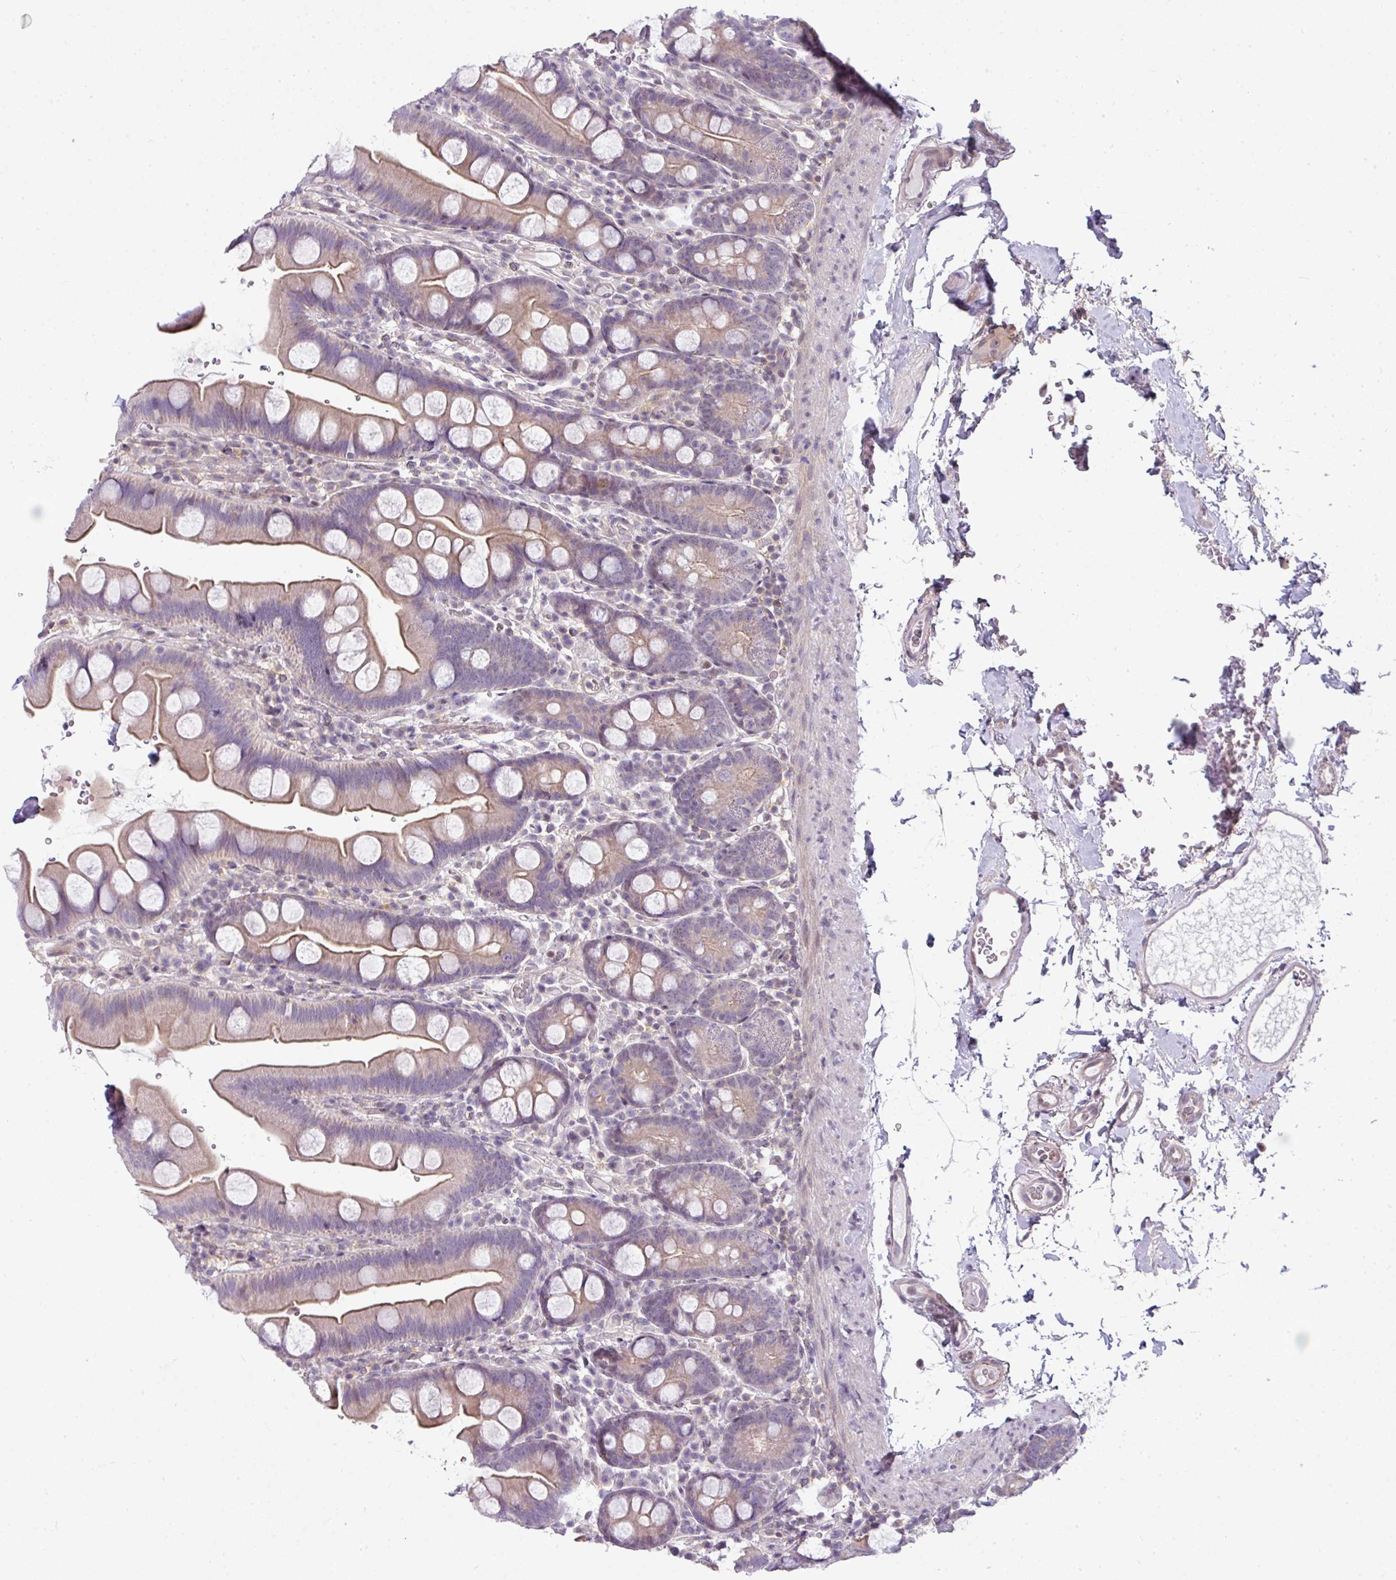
{"staining": {"intensity": "weak", "quantity": "25%-75%", "location": "cytoplasmic/membranous"}, "tissue": "small intestine", "cell_type": "Glandular cells", "image_type": "normal", "snomed": [{"axis": "morphology", "description": "Normal tissue, NOS"}, {"axis": "topography", "description": "Small intestine"}], "caption": "Immunohistochemistry (DAB) staining of benign small intestine reveals weak cytoplasmic/membranous protein expression in about 25%-75% of glandular cells. The protein of interest is stained brown, and the nuclei are stained in blue (DAB IHC with brightfield microscopy, high magnification).", "gene": "STAT5A", "patient": {"sex": "female", "age": 68}}